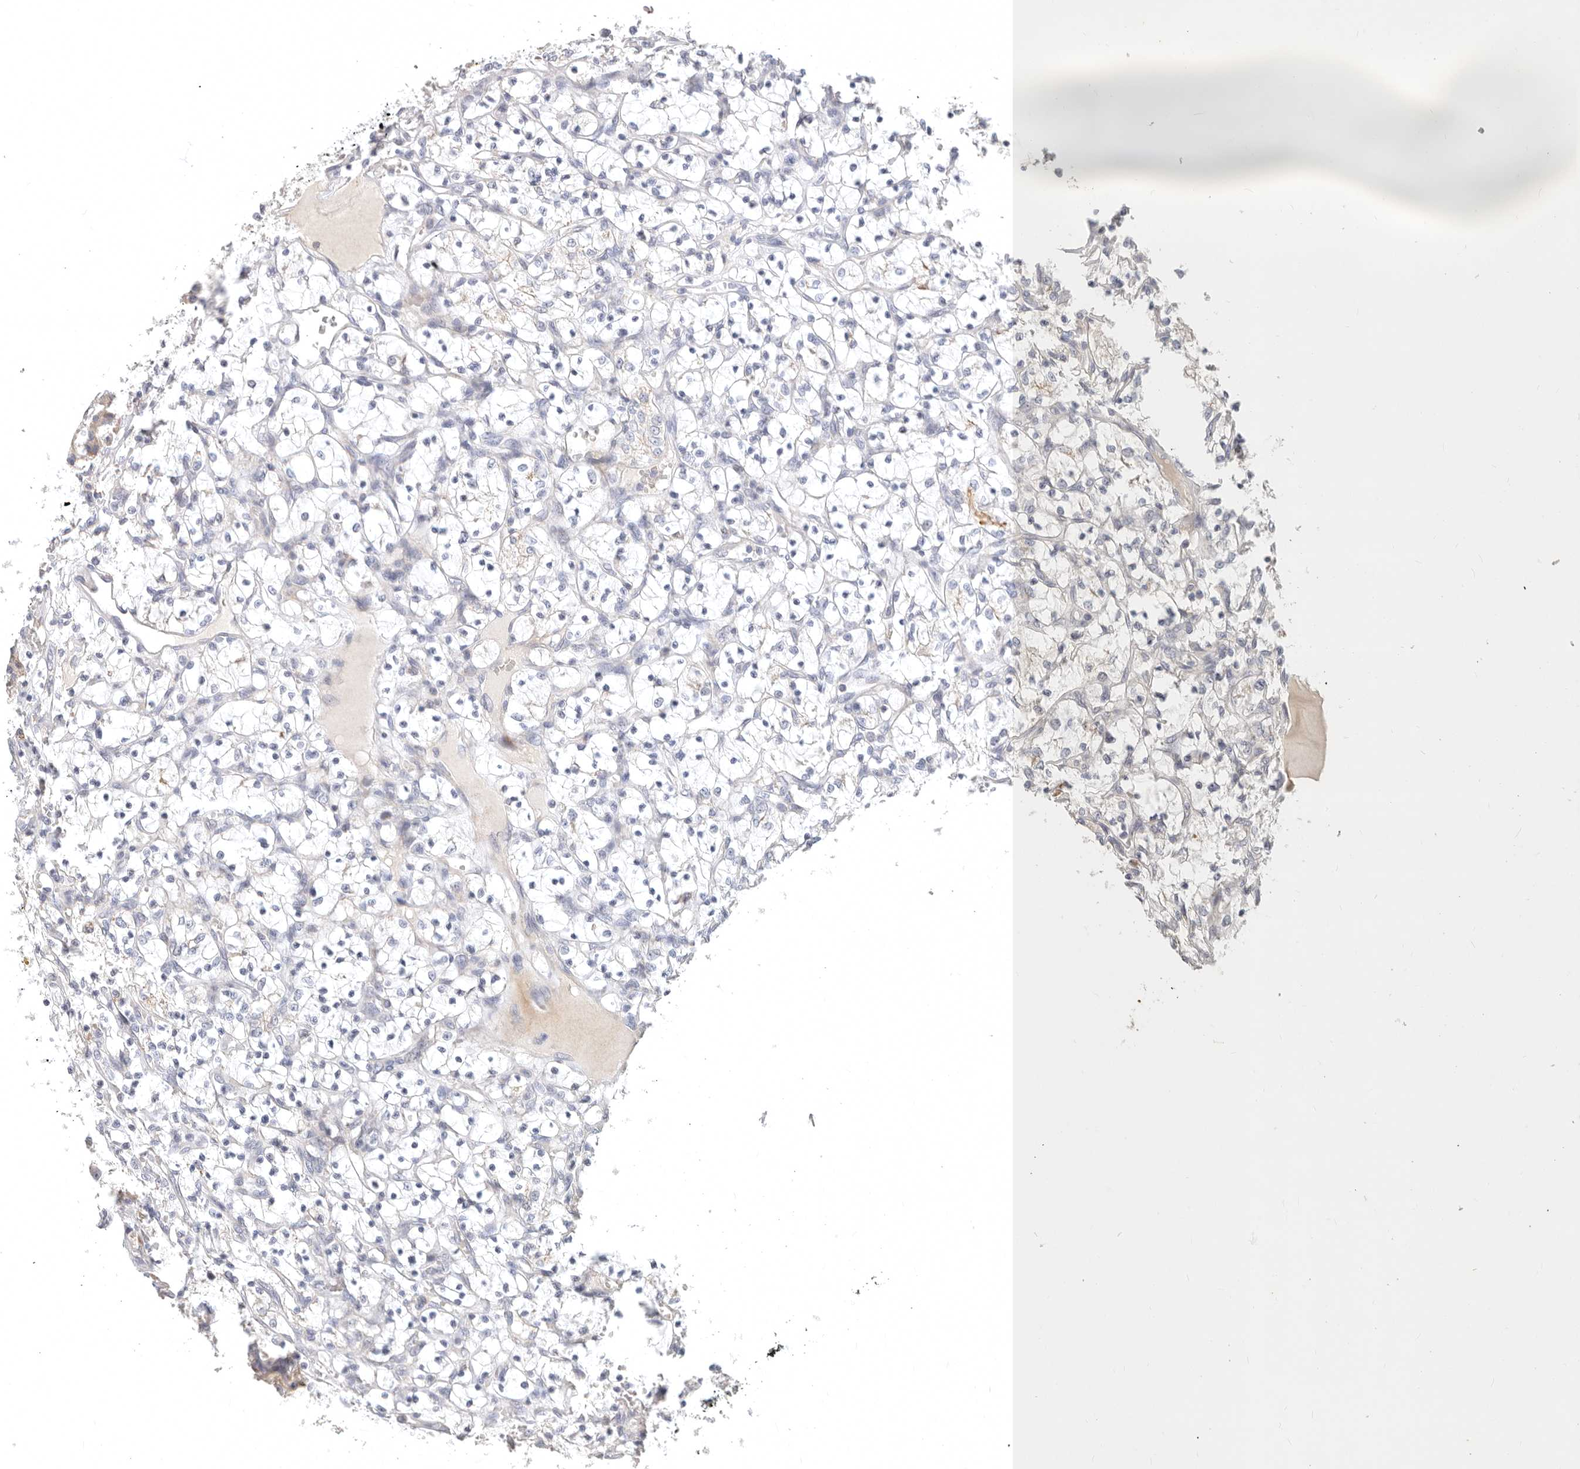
{"staining": {"intensity": "negative", "quantity": "none", "location": "none"}, "tissue": "renal cancer", "cell_type": "Tumor cells", "image_type": "cancer", "snomed": [{"axis": "morphology", "description": "Adenocarcinoma, NOS"}, {"axis": "topography", "description": "Kidney"}], "caption": "A photomicrograph of human renal cancer is negative for staining in tumor cells.", "gene": "TFB2M", "patient": {"sex": "female", "age": 69}}